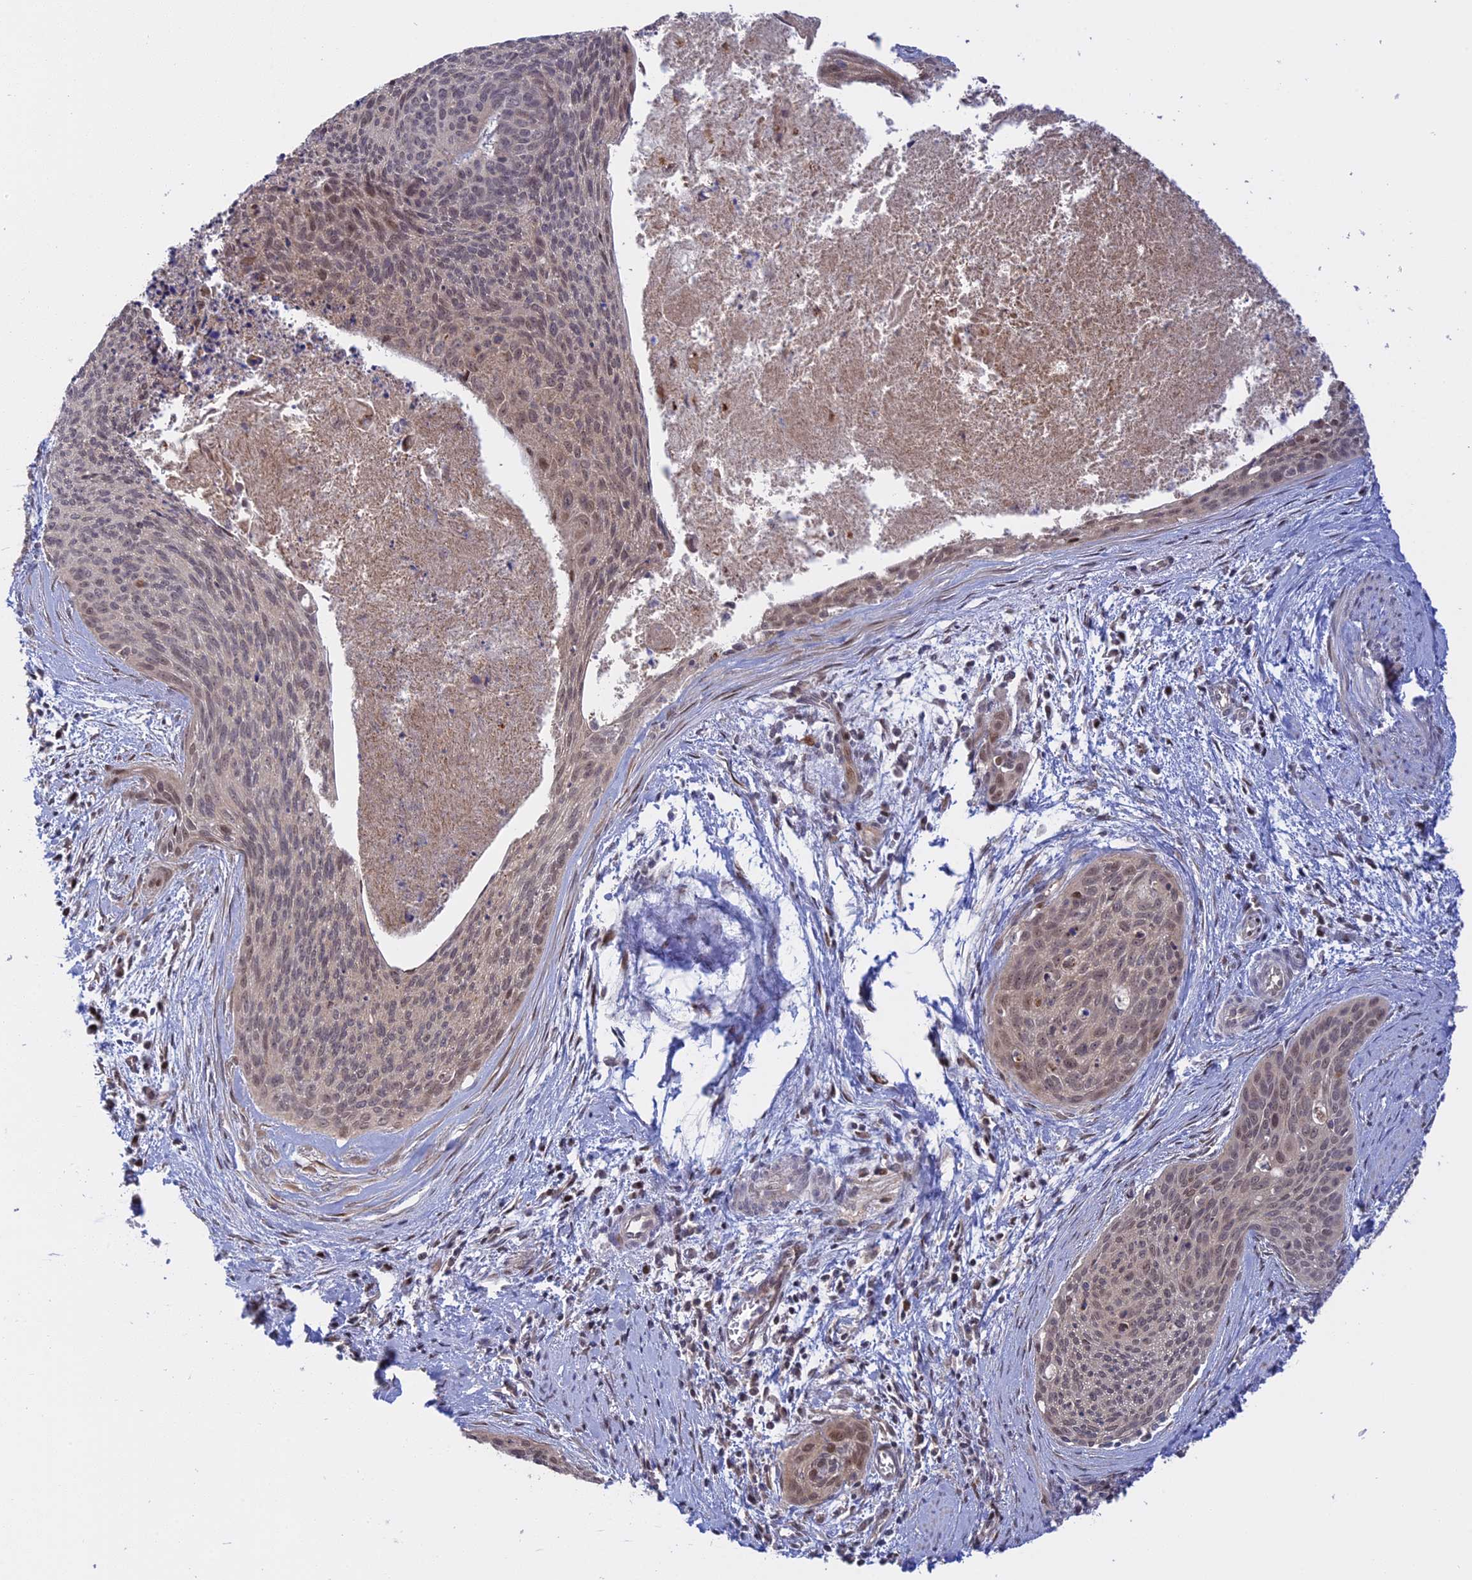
{"staining": {"intensity": "moderate", "quantity": "25%-75%", "location": "nuclear"}, "tissue": "cervical cancer", "cell_type": "Tumor cells", "image_type": "cancer", "snomed": [{"axis": "morphology", "description": "Squamous cell carcinoma, NOS"}, {"axis": "topography", "description": "Cervix"}], "caption": "This is an image of immunohistochemistry (IHC) staining of cervical cancer, which shows moderate expression in the nuclear of tumor cells.", "gene": "GSKIP", "patient": {"sex": "female", "age": 55}}